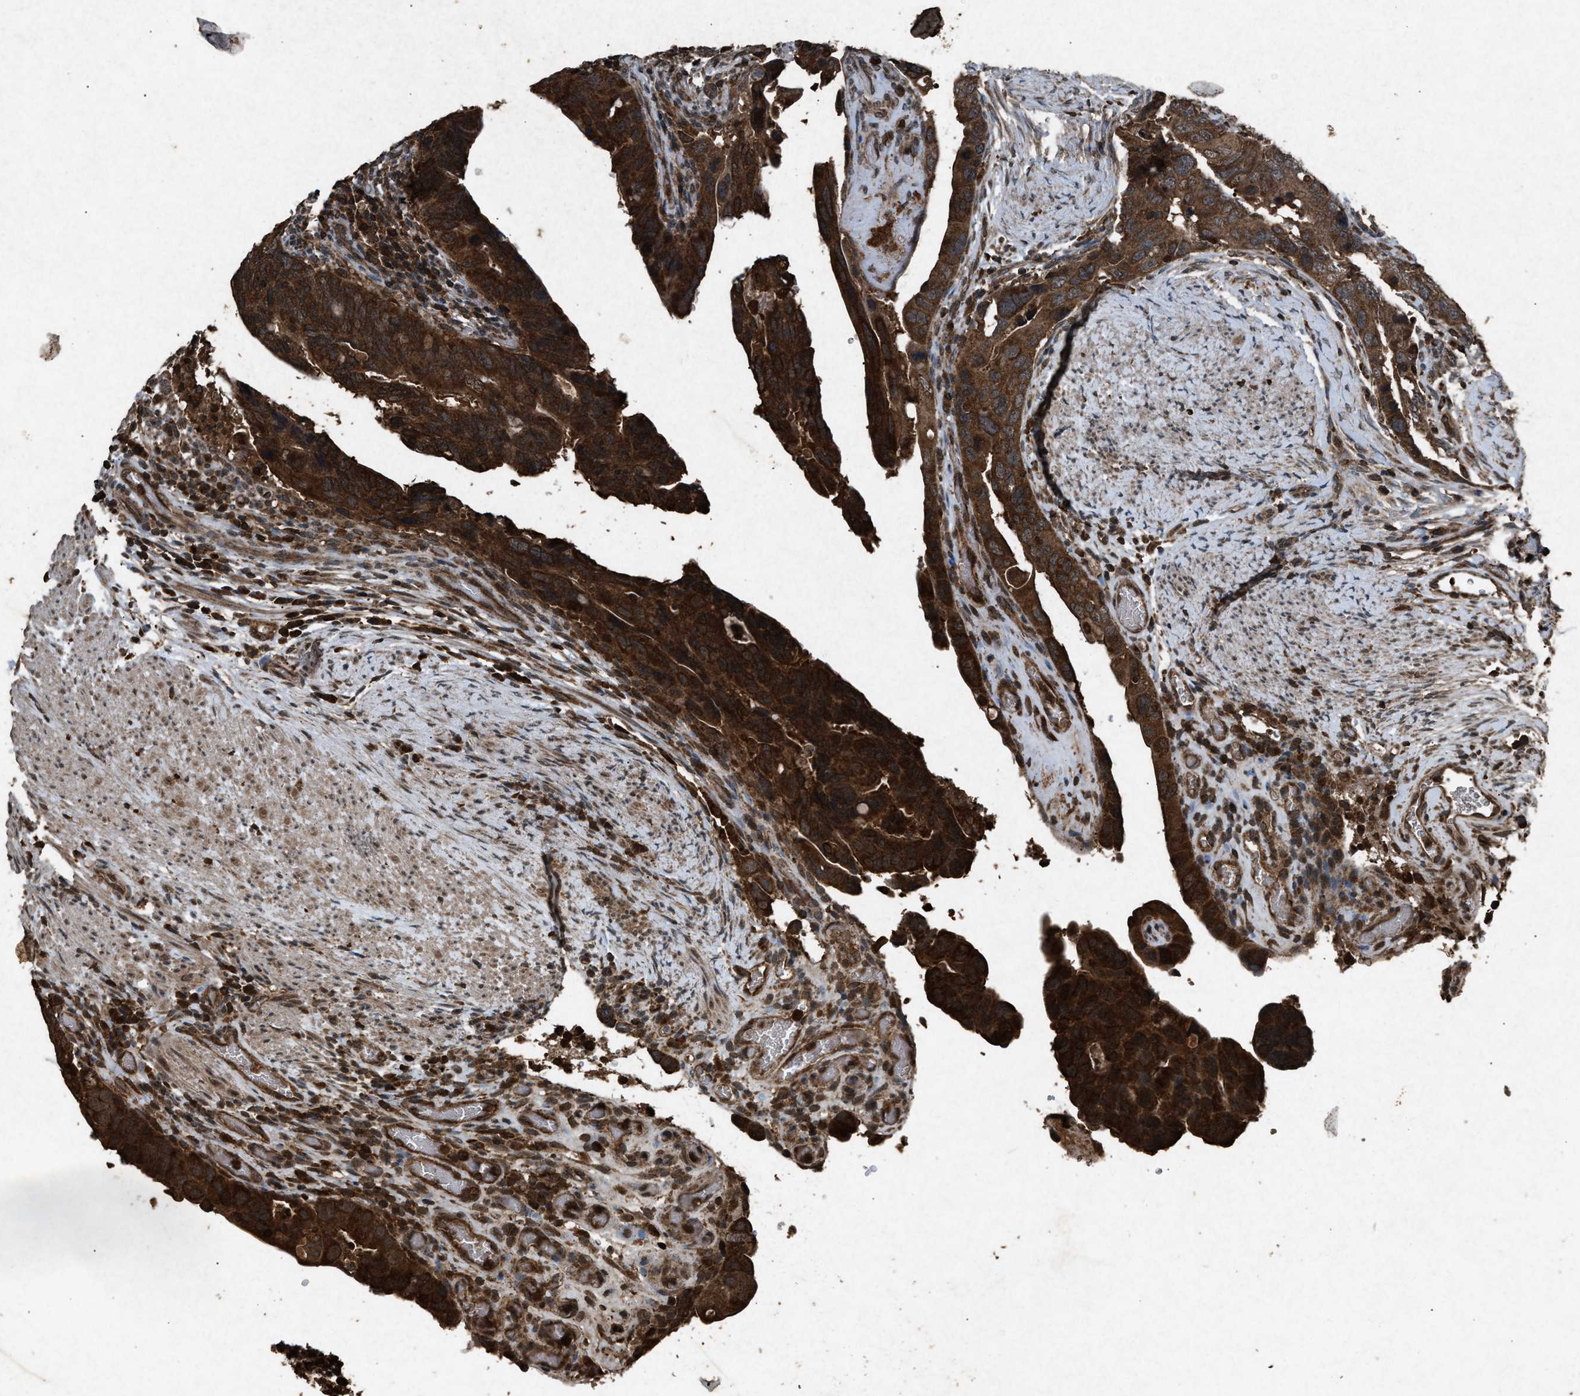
{"staining": {"intensity": "strong", "quantity": ">75%", "location": "cytoplasmic/membranous"}, "tissue": "colorectal cancer", "cell_type": "Tumor cells", "image_type": "cancer", "snomed": [{"axis": "morphology", "description": "Adenocarcinoma, NOS"}, {"axis": "topography", "description": "Rectum"}], "caption": "Immunohistochemistry (IHC) histopathology image of neoplastic tissue: adenocarcinoma (colorectal) stained using immunohistochemistry shows high levels of strong protein expression localized specifically in the cytoplasmic/membranous of tumor cells, appearing as a cytoplasmic/membranous brown color.", "gene": "OAS1", "patient": {"sex": "male", "age": 53}}